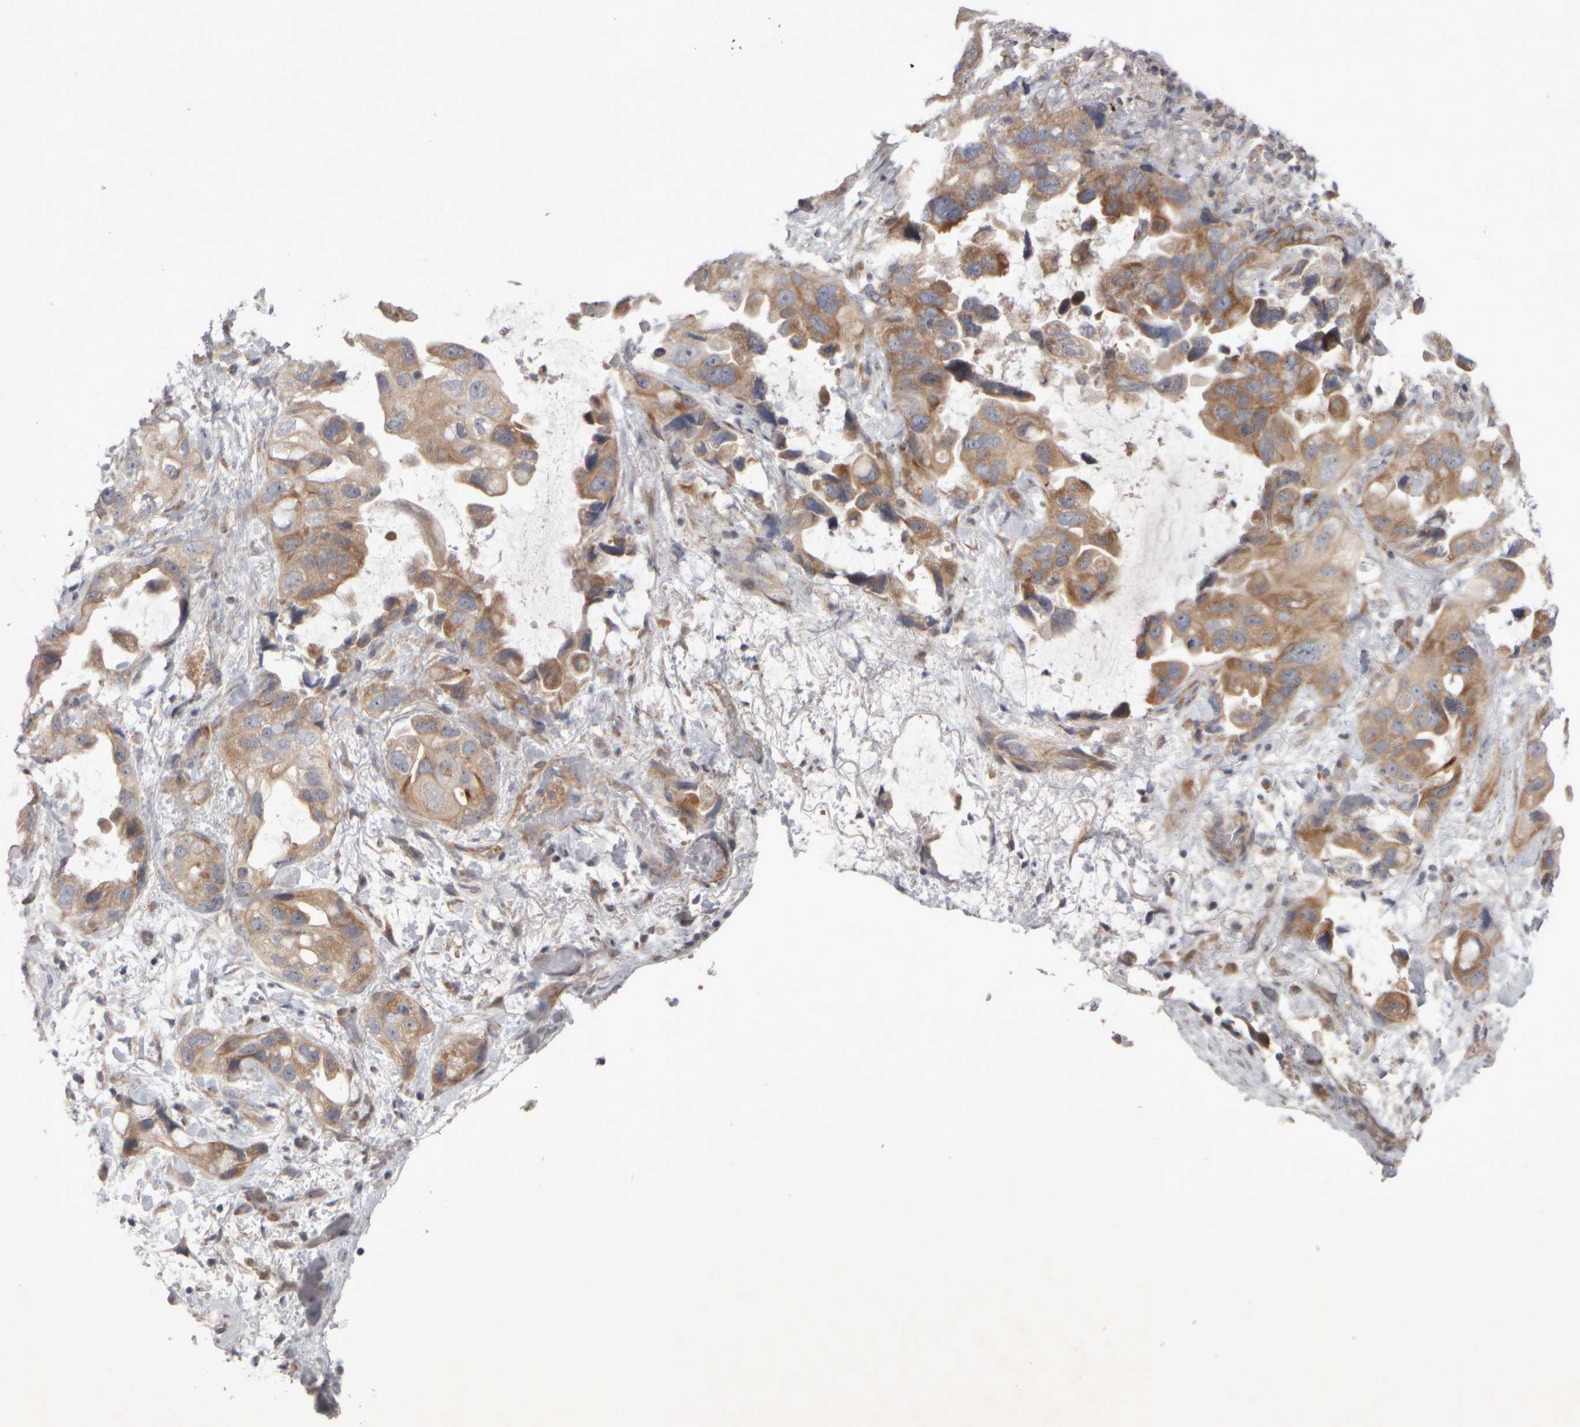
{"staining": {"intensity": "moderate", "quantity": "25%-75%", "location": "cytoplasmic/membranous"}, "tissue": "lung cancer", "cell_type": "Tumor cells", "image_type": "cancer", "snomed": [{"axis": "morphology", "description": "Squamous cell carcinoma, NOS"}, {"axis": "topography", "description": "Lung"}], "caption": "A medium amount of moderate cytoplasmic/membranous positivity is present in about 25%-75% of tumor cells in squamous cell carcinoma (lung) tissue.", "gene": "SCO1", "patient": {"sex": "female", "age": 73}}